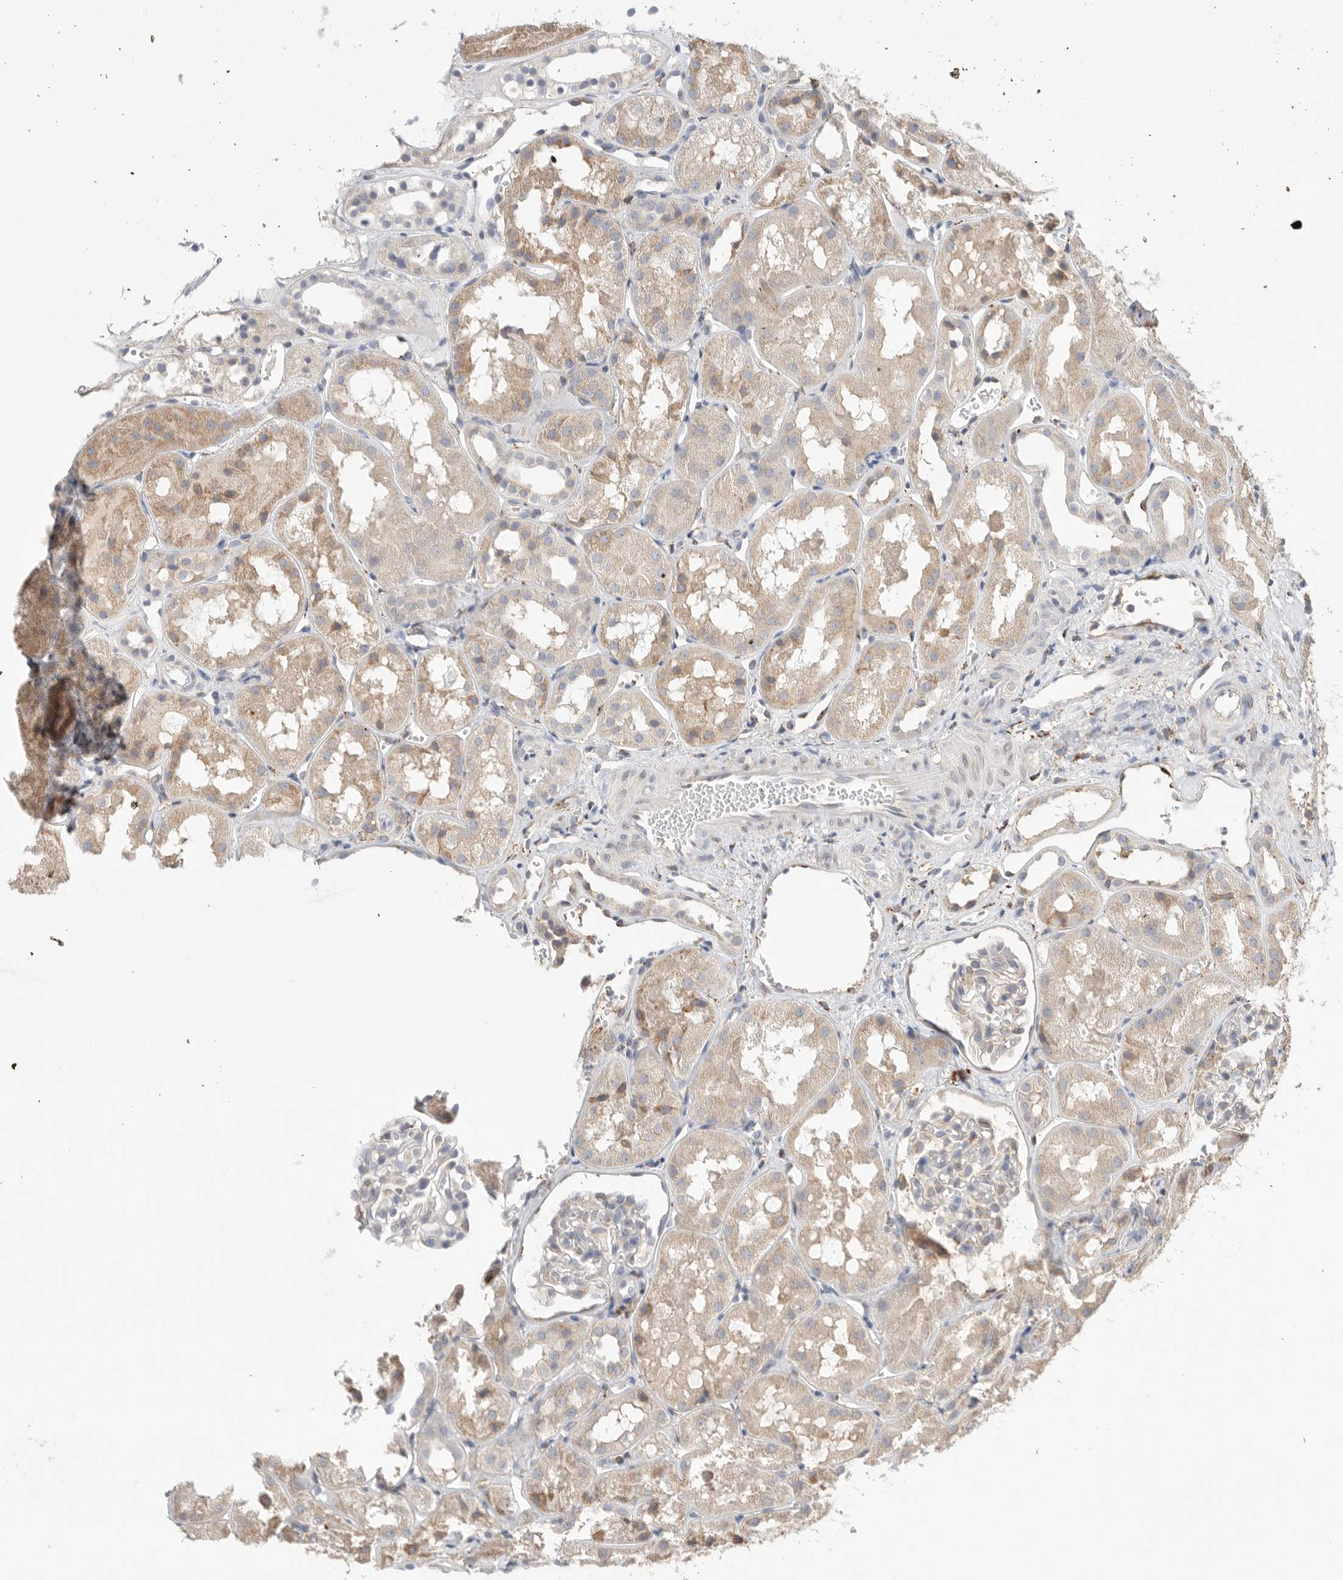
{"staining": {"intensity": "moderate", "quantity": "<25%", "location": "cytoplasmic/membranous"}, "tissue": "kidney", "cell_type": "Cells in glomeruli", "image_type": "normal", "snomed": [{"axis": "morphology", "description": "Normal tissue, NOS"}, {"axis": "topography", "description": "Kidney"}], "caption": "Moderate cytoplasmic/membranous positivity is appreciated in about <25% of cells in glomeruli in benign kidney.", "gene": "BLOC1S5", "patient": {"sex": "male", "age": 16}}